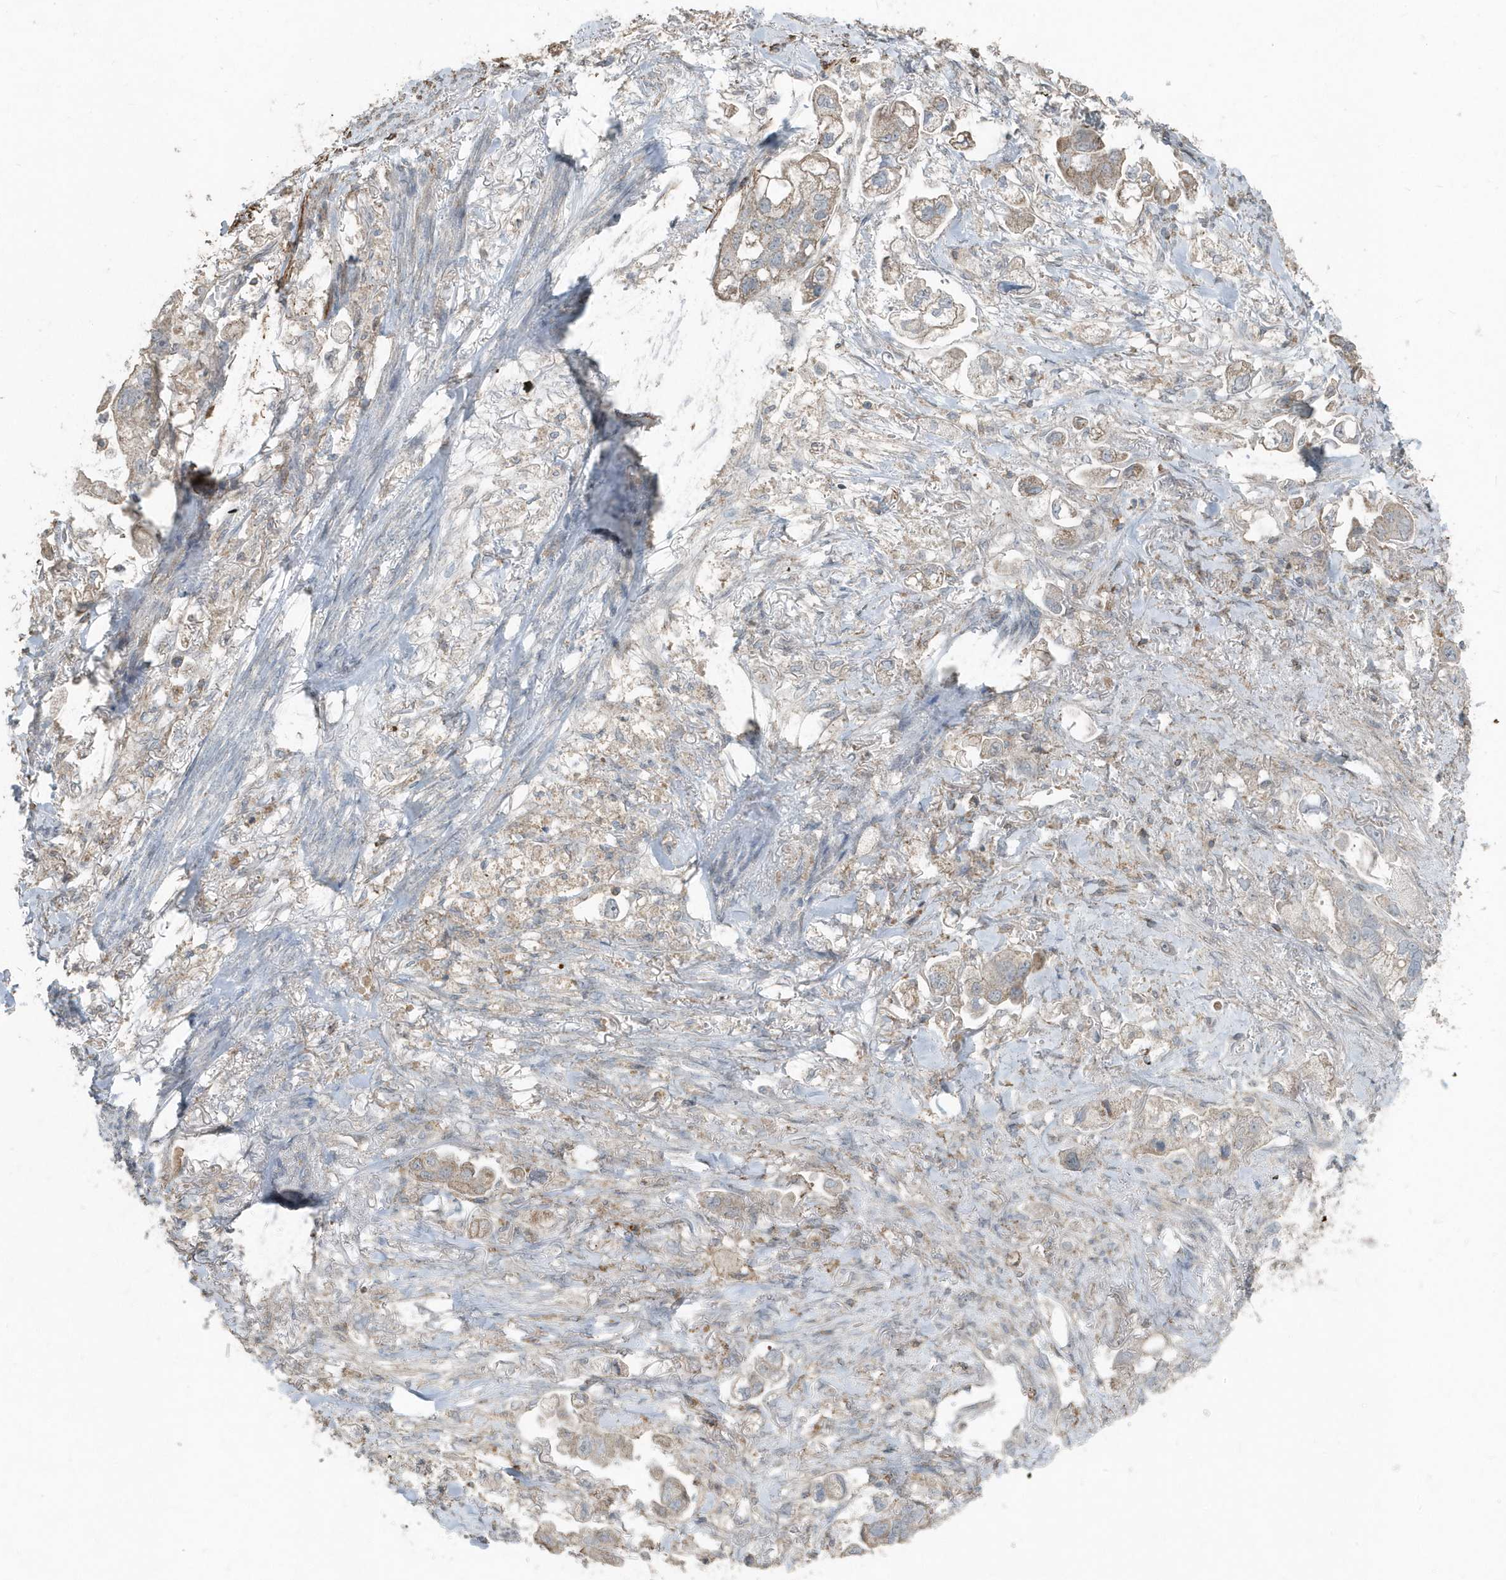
{"staining": {"intensity": "weak", "quantity": "<25%", "location": "cytoplasmic/membranous"}, "tissue": "stomach cancer", "cell_type": "Tumor cells", "image_type": "cancer", "snomed": [{"axis": "morphology", "description": "Adenocarcinoma, NOS"}, {"axis": "topography", "description": "Stomach"}], "caption": "Immunohistochemistry (IHC) histopathology image of neoplastic tissue: human stomach cancer (adenocarcinoma) stained with DAB (3,3'-diaminobenzidine) shows no significant protein staining in tumor cells.", "gene": "ACTC1", "patient": {"sex": "male", "age": 62}}